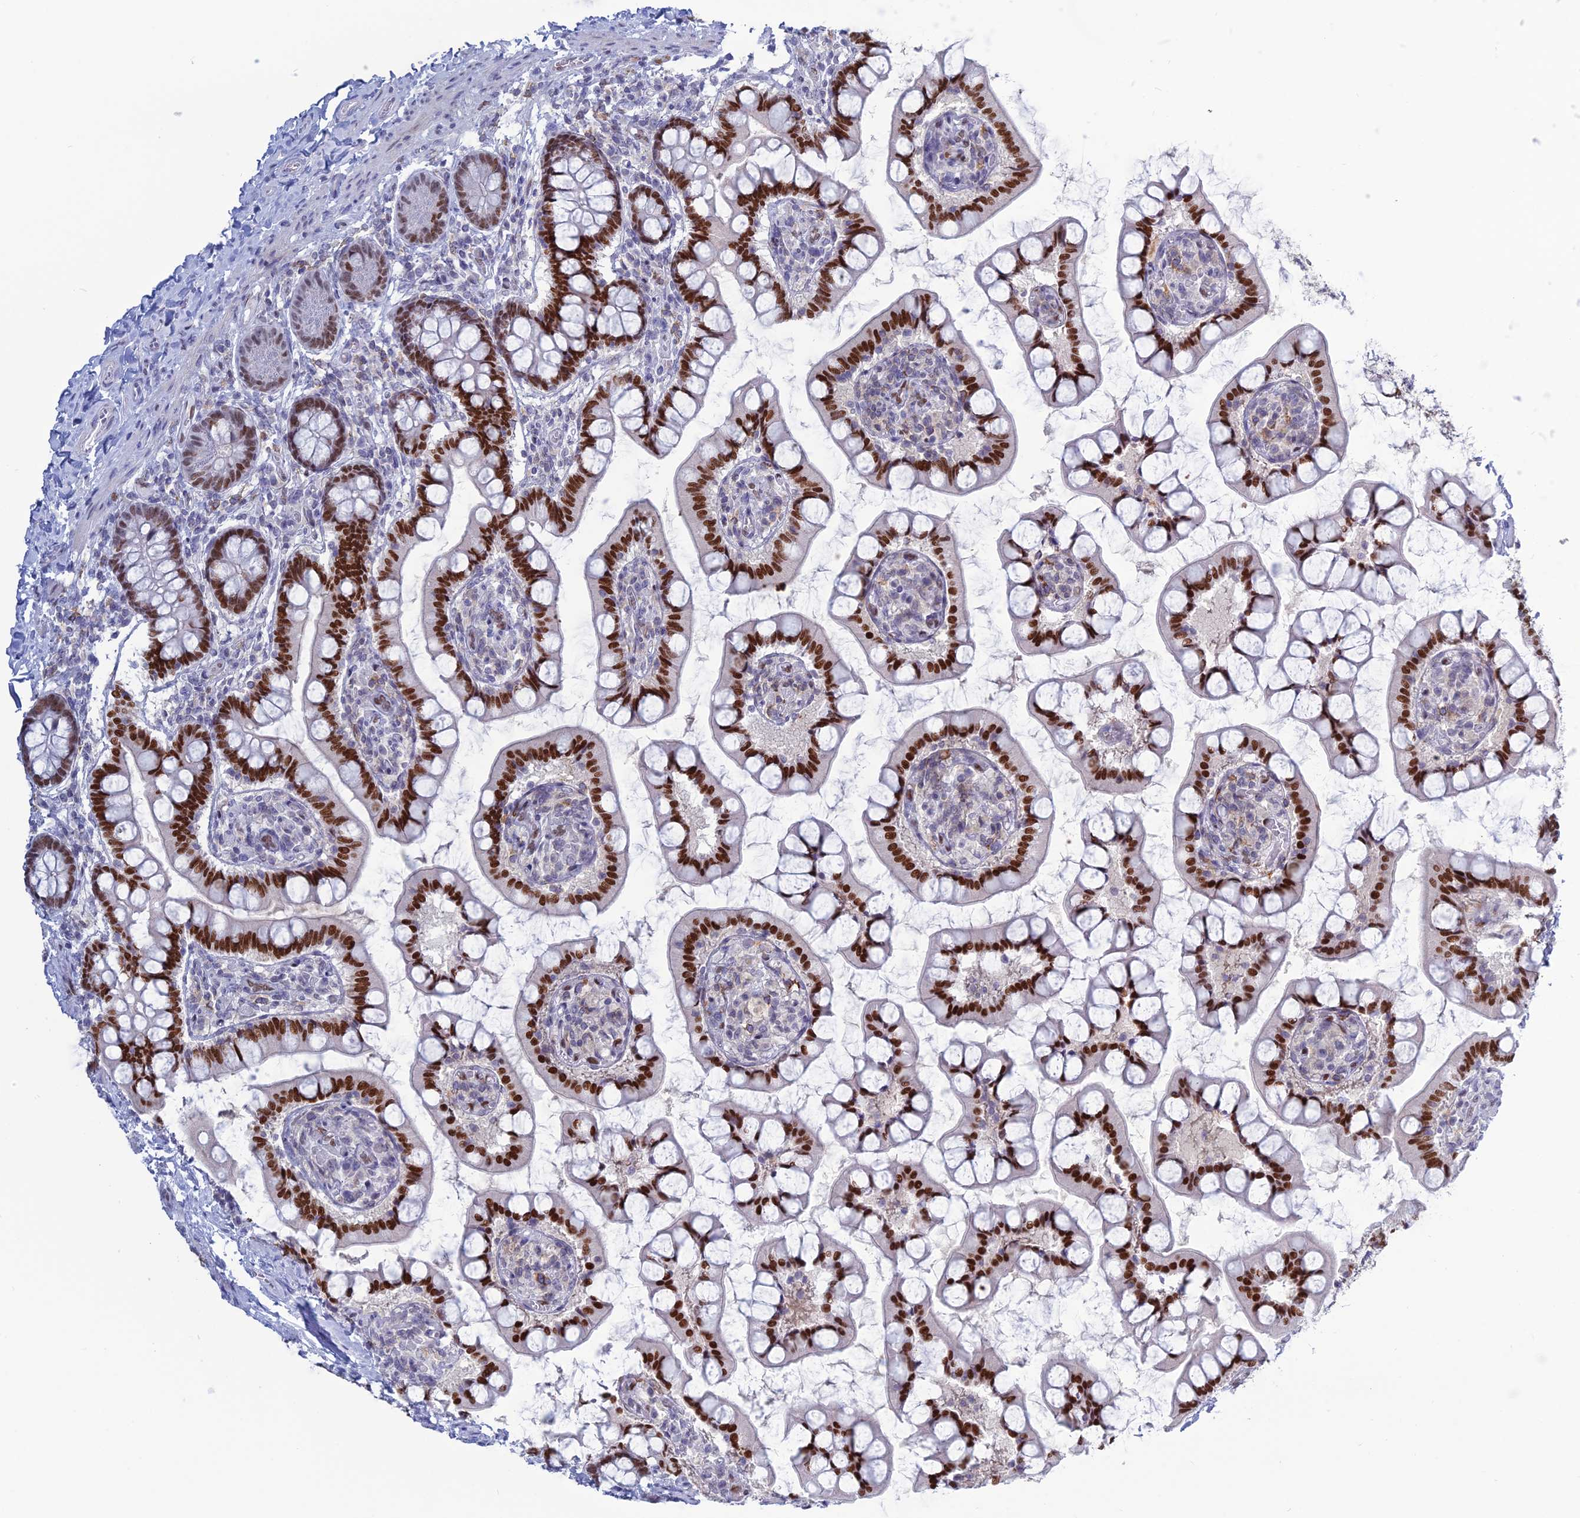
{"staining": {"intensity": "strong", "quantity": ">75%", "location": "nuclear"}, "tissue": "small intestine", "cell_type": "Glandular cells", "image_type": "normal", "snomed": [{"axis": "morphology", "description": "Normal tissue, NOS"}, {"axis": "topography", "description": "Small intestine"}], "caption": "Immunohistochemical staining of unremarkable small intestine exhibits strong nuclear protein expression in approximately >75% of glandular cells.", "gene": "NOL4L", "patient": {"sex": "male", "age": 52}}